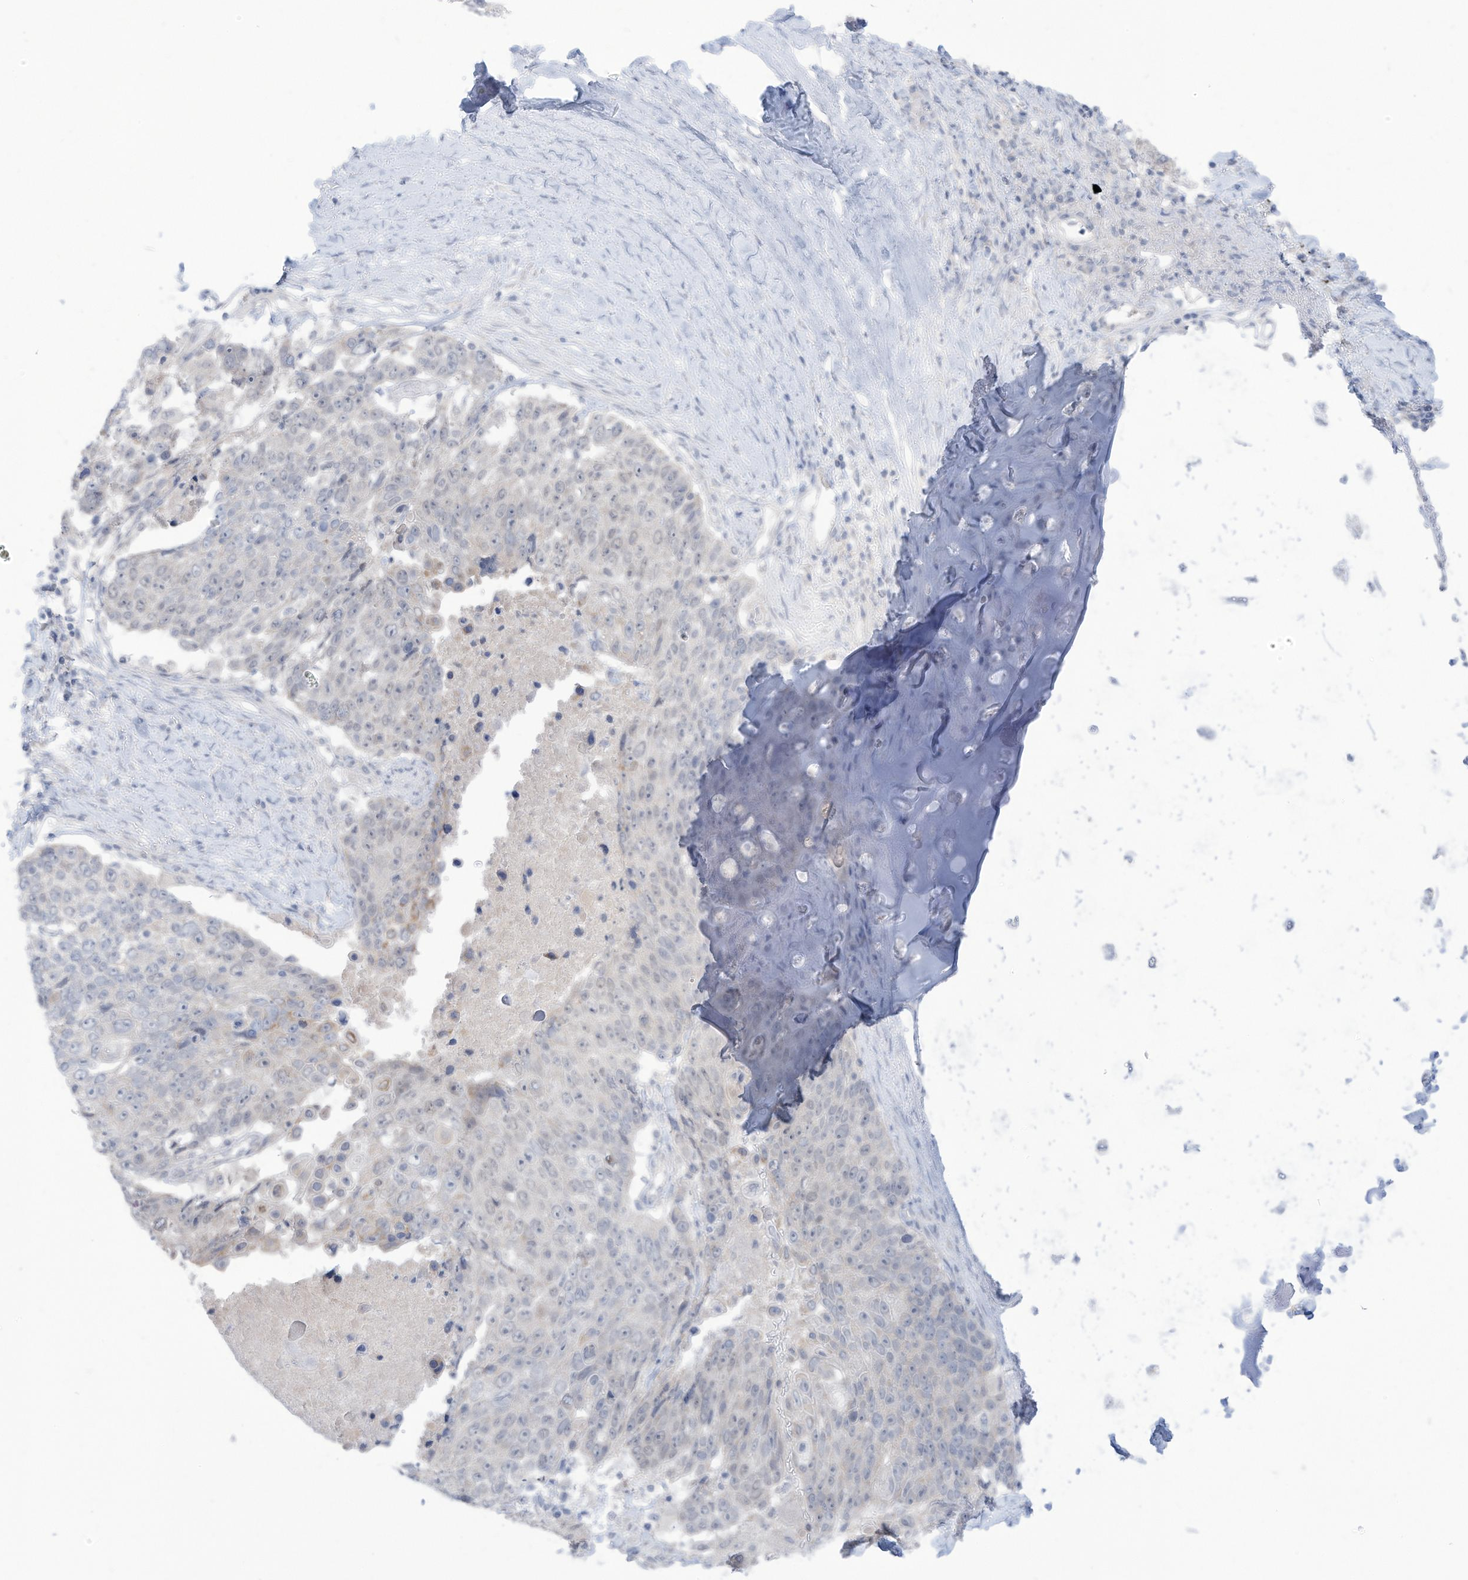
{"staining": {"intensity": "negative", "quantity": "none", "location": "none"}, "tissue": "lung cancer", "cell_type": "Tumor cells", "image_type": "cancer", "snomed": [{"axis": "morphology", "description": "Squamous cell carcinoma, NOS"}, {"axis": "topography", "description": "Lung"}], "caption": "The histopathology image displays no significant expression in tumor cells of lung squamous cell carcinoma. The staining is performed using DAB (3,3'-diaminobenzidine) brown chromogen with nuclei counter-stained in using hematoxylin.", "gene": "OGT", "patient": {"sex": "male", "age": 66}}